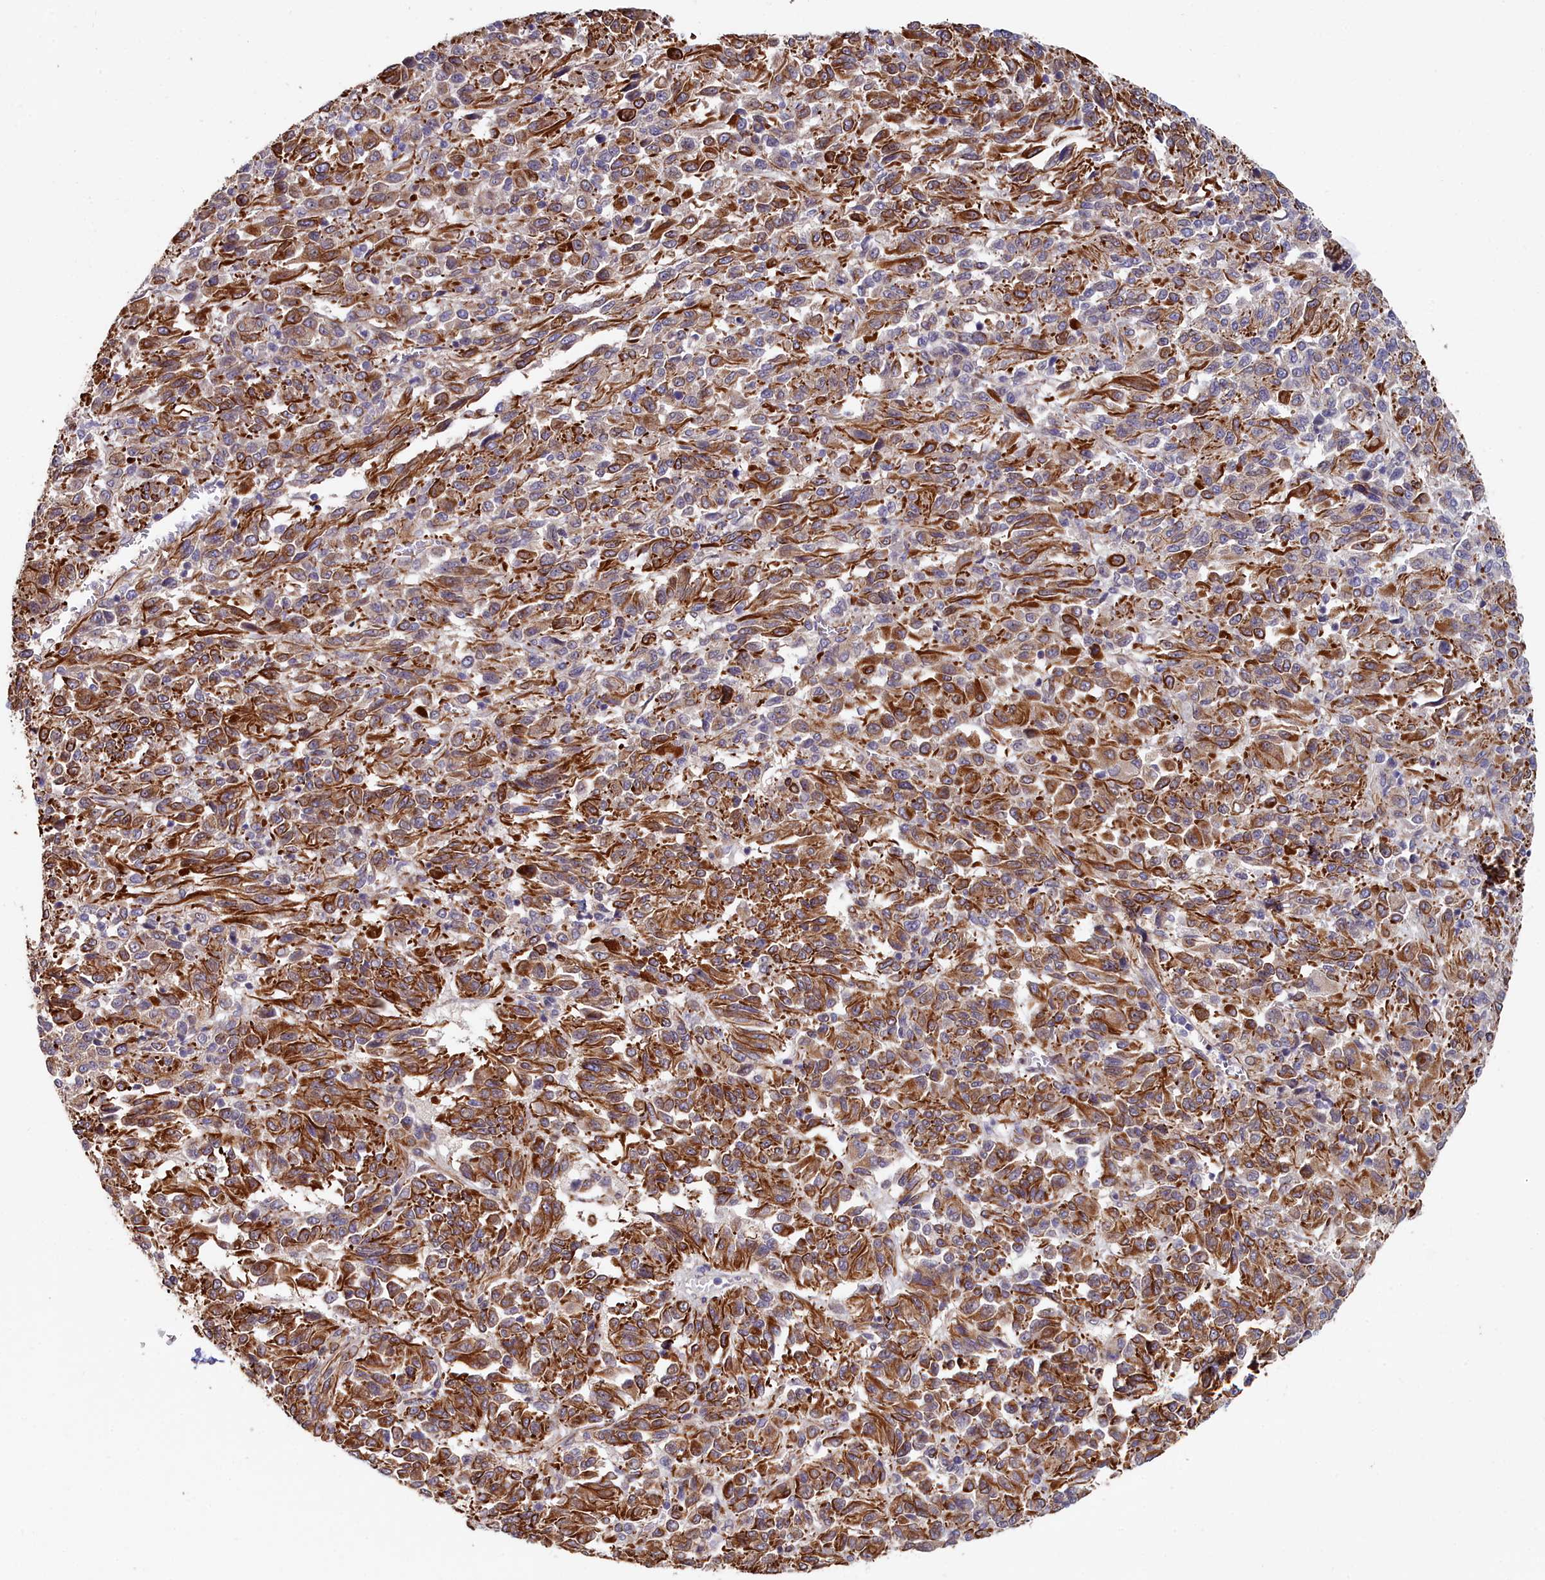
{"staining": {"intensity": "strong", "quantity": ">75%", "location": "cytoplasmic/membranous"}, "tissue": "melanoma", "cell_type": "Tumor cells", "image_type": "cancer", "snomed": [{"axis": "morphology", "description": "Malignant melanoma, Metastatic site"}, {"axis": "topography", "description": "Lung"}], "caption": "A brown stain highlights strong cytoplasmic/membranous staining of a protein in malignant melanoma (metastatic site) tumor cells.", "gene": "C4orf19", "patient": {"sex": "male", "age": 64}}